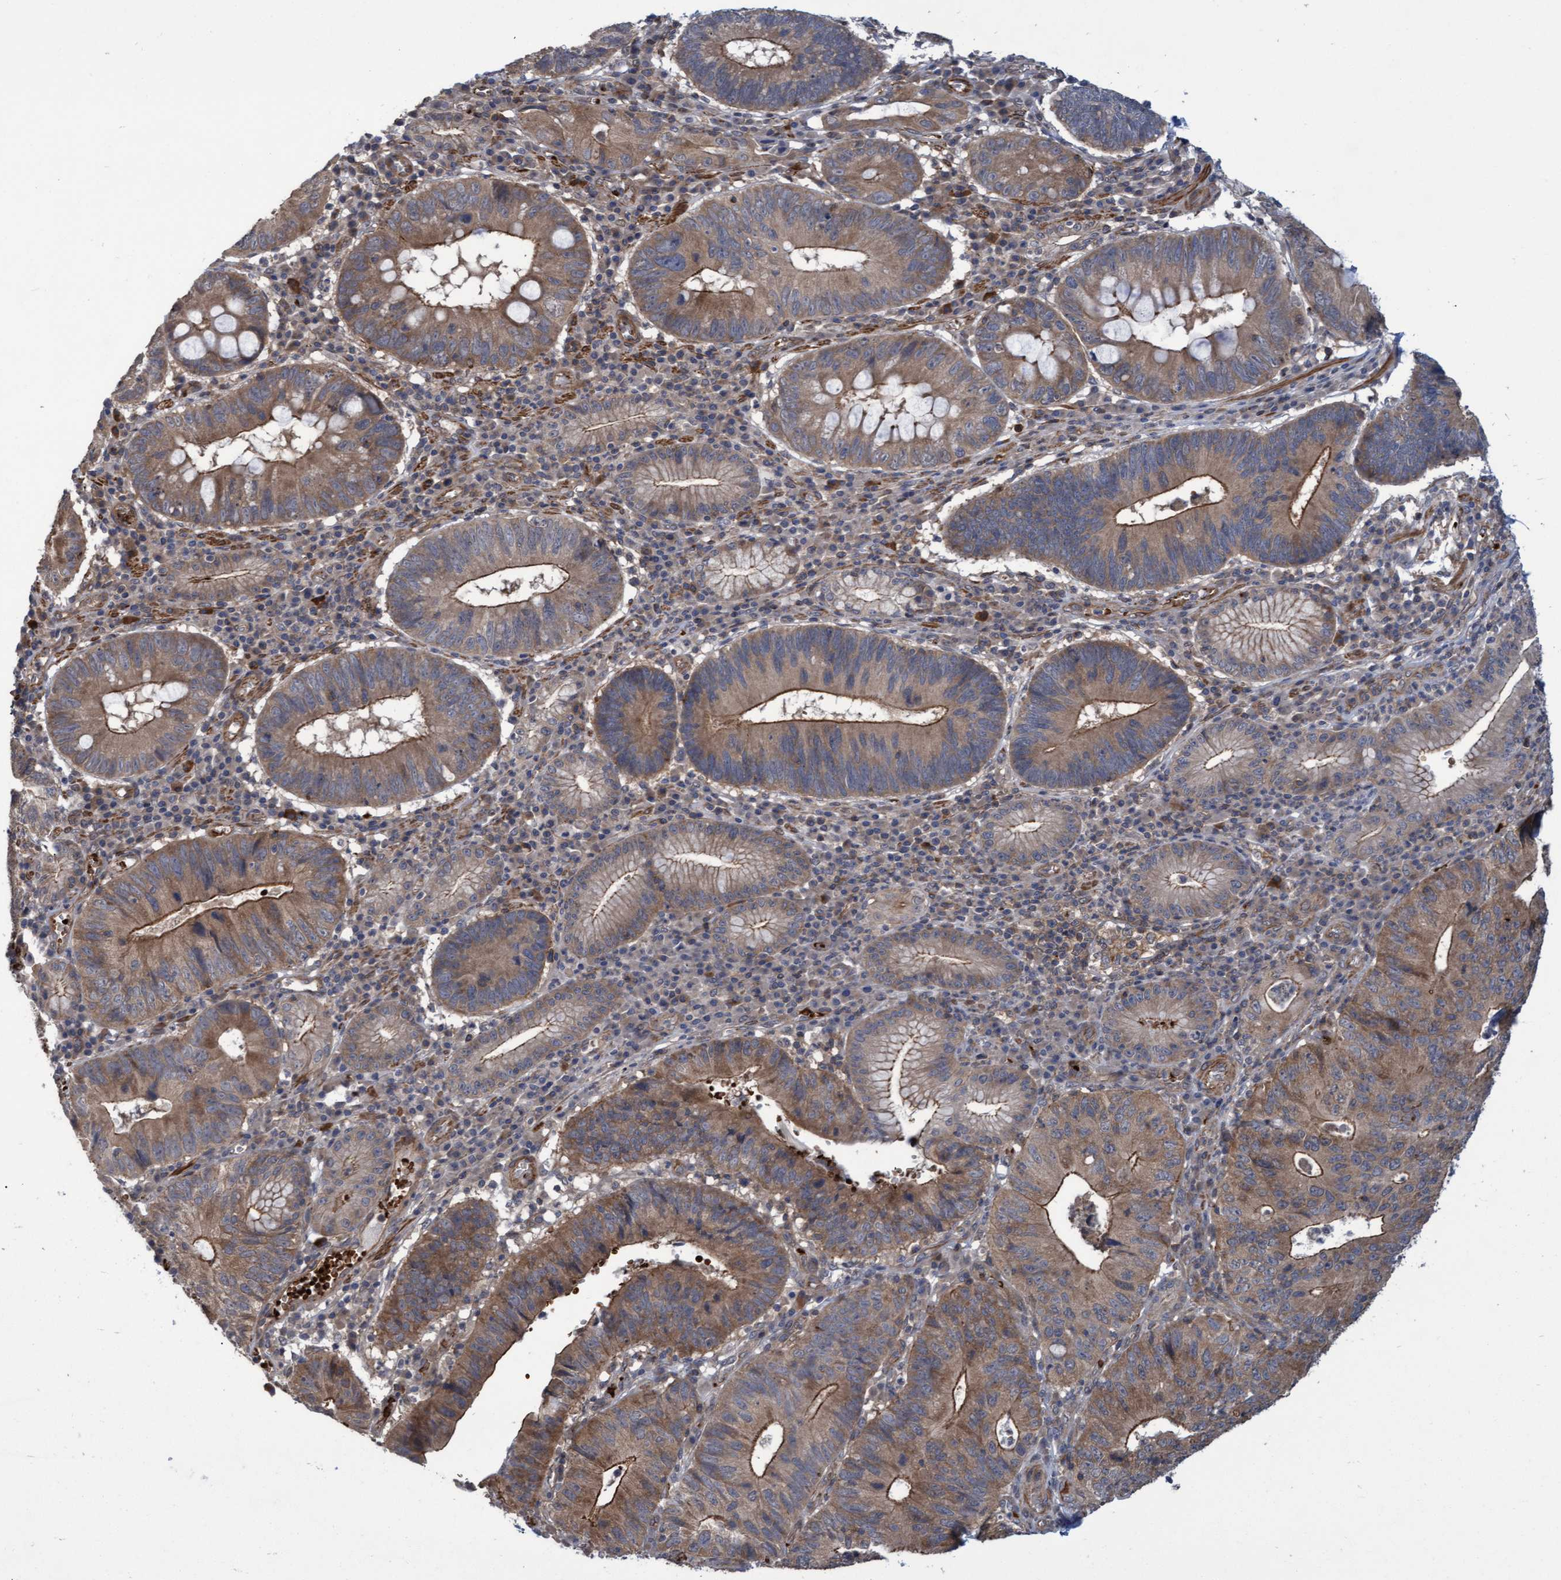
{"staining": {"intensity": "moderate", "quantity": ">75%", "location": "cytoplasmic/membranous"}, "tissue": "stomach cancer", "cell_type": "Tumor cells", "image_type": "cancer", "snomed": [{"axis": "morphology", "description": "Adenocarcinoma, NOS"}, {"axis": "topography", "description": "Stomach"}], "caption": "Tumor cells reveal medium levels of moderate cytoplasmic/membranous staining in approximately >75% of cells in stomach cancer (adenocarcinoma).", "gene": "NAA15", "patient": {"sex": "male", "age": 59}}